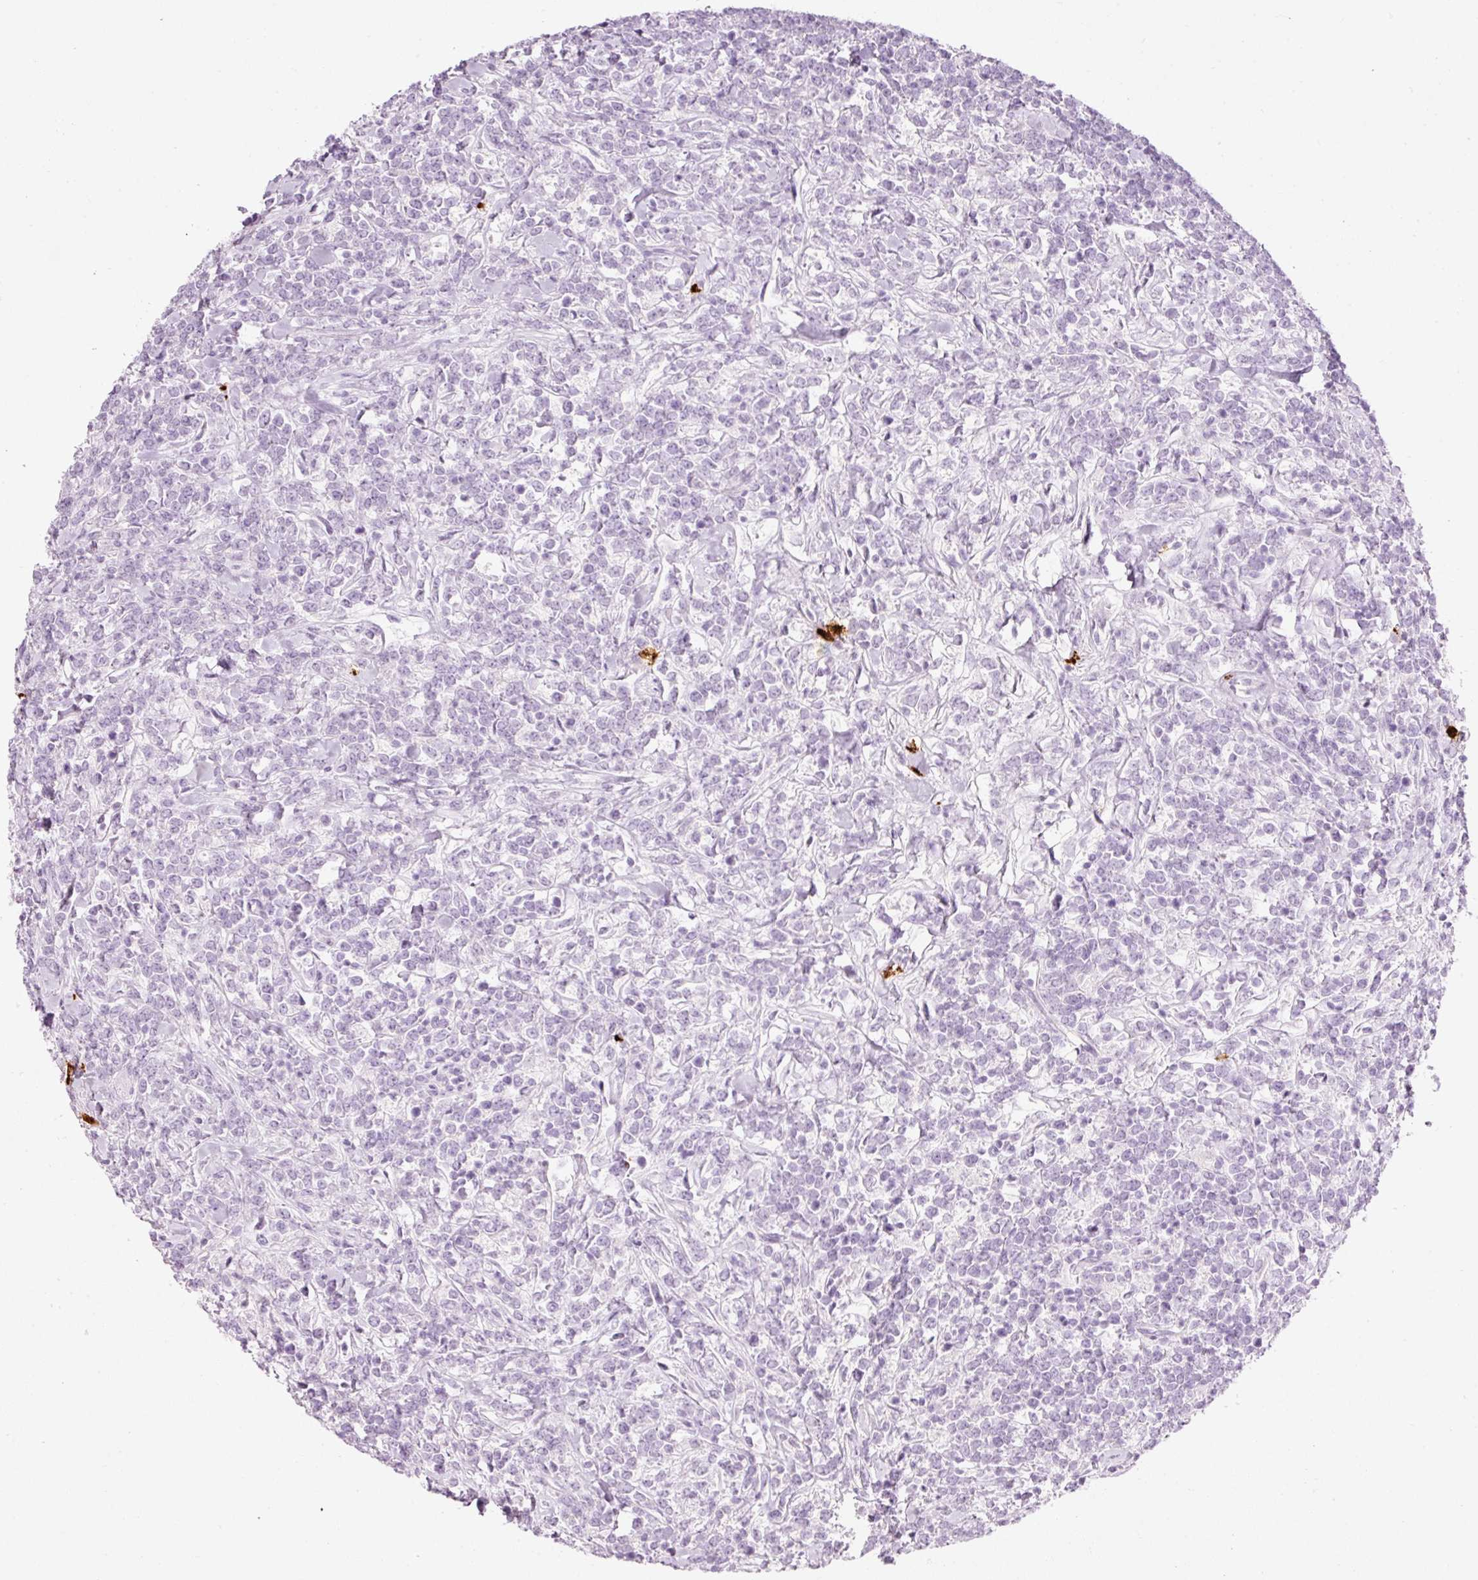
{"staining": {"intensity": "negative", "quantity": "none", "location": "none"}, "tissue": "lymphoma", "cell_type": "Tumor cells", "image_type": "cancer", "snomed": [{"axis": "morphology", "description": "Malignant lymphoma, non-Hodgkin's type, High grade"}, {"axis": "topography", "description": "Small intestine"}, {"axis": "topography", "description": "Colon"}], "caption": "DAB (3,3'-diaminobenzidine) immunohistochemical staining of human lymphoma demonstrates no significant staining in tumor cells.", "gene": "CMA1", "patient": {"sex": "male", "age": 8}}